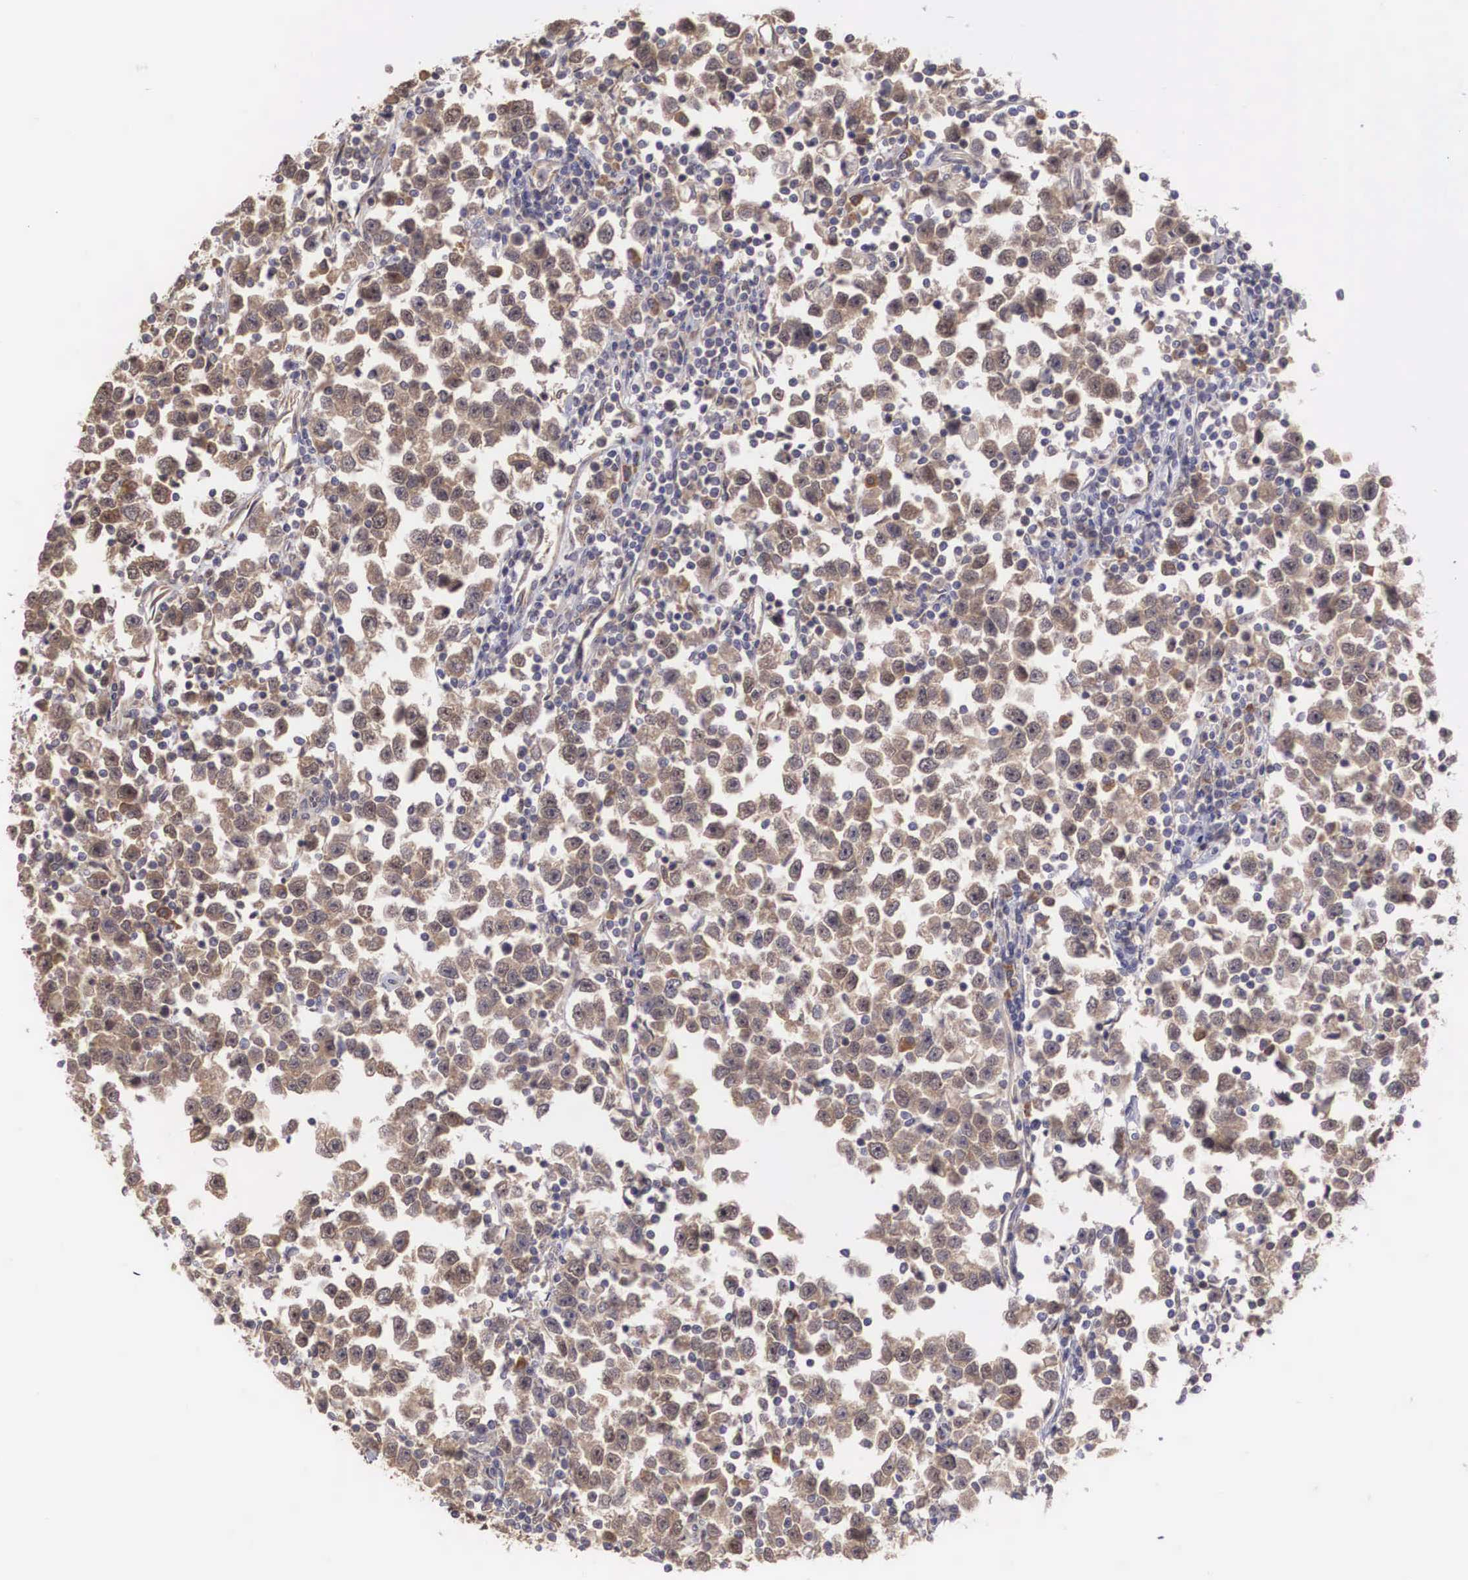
{"staining": {"intensity": "weak", "quantity": ">75%", "location": "cytoplasmic/membranous,nuclear"}, "tissue": "testis cancer", "cell_type": "Tumor cells", "image_type": "cancer", "snomed": [{"axis": "morphology", "description": "Seminoma, NOS"}, {"axis": "topography", "description": "Testis"}], "caption": "Immunohistochemistry (IHC) staining of seminoma (testis), which exhibits low levels of weak cytoplasmic/membranous and nuclear positivity in approximately >75% of tumor cells indicating weak cytoplasmic/membranous and nuclear protein positivity. The staining was performed using DAB (3,3'-diaminobenzidine) (brown) for protein detection and nuclei were counterstained in hematoxylin (blue).", "gene": "DNAJB7", "patient": {"sex": "male", "age": 43}}